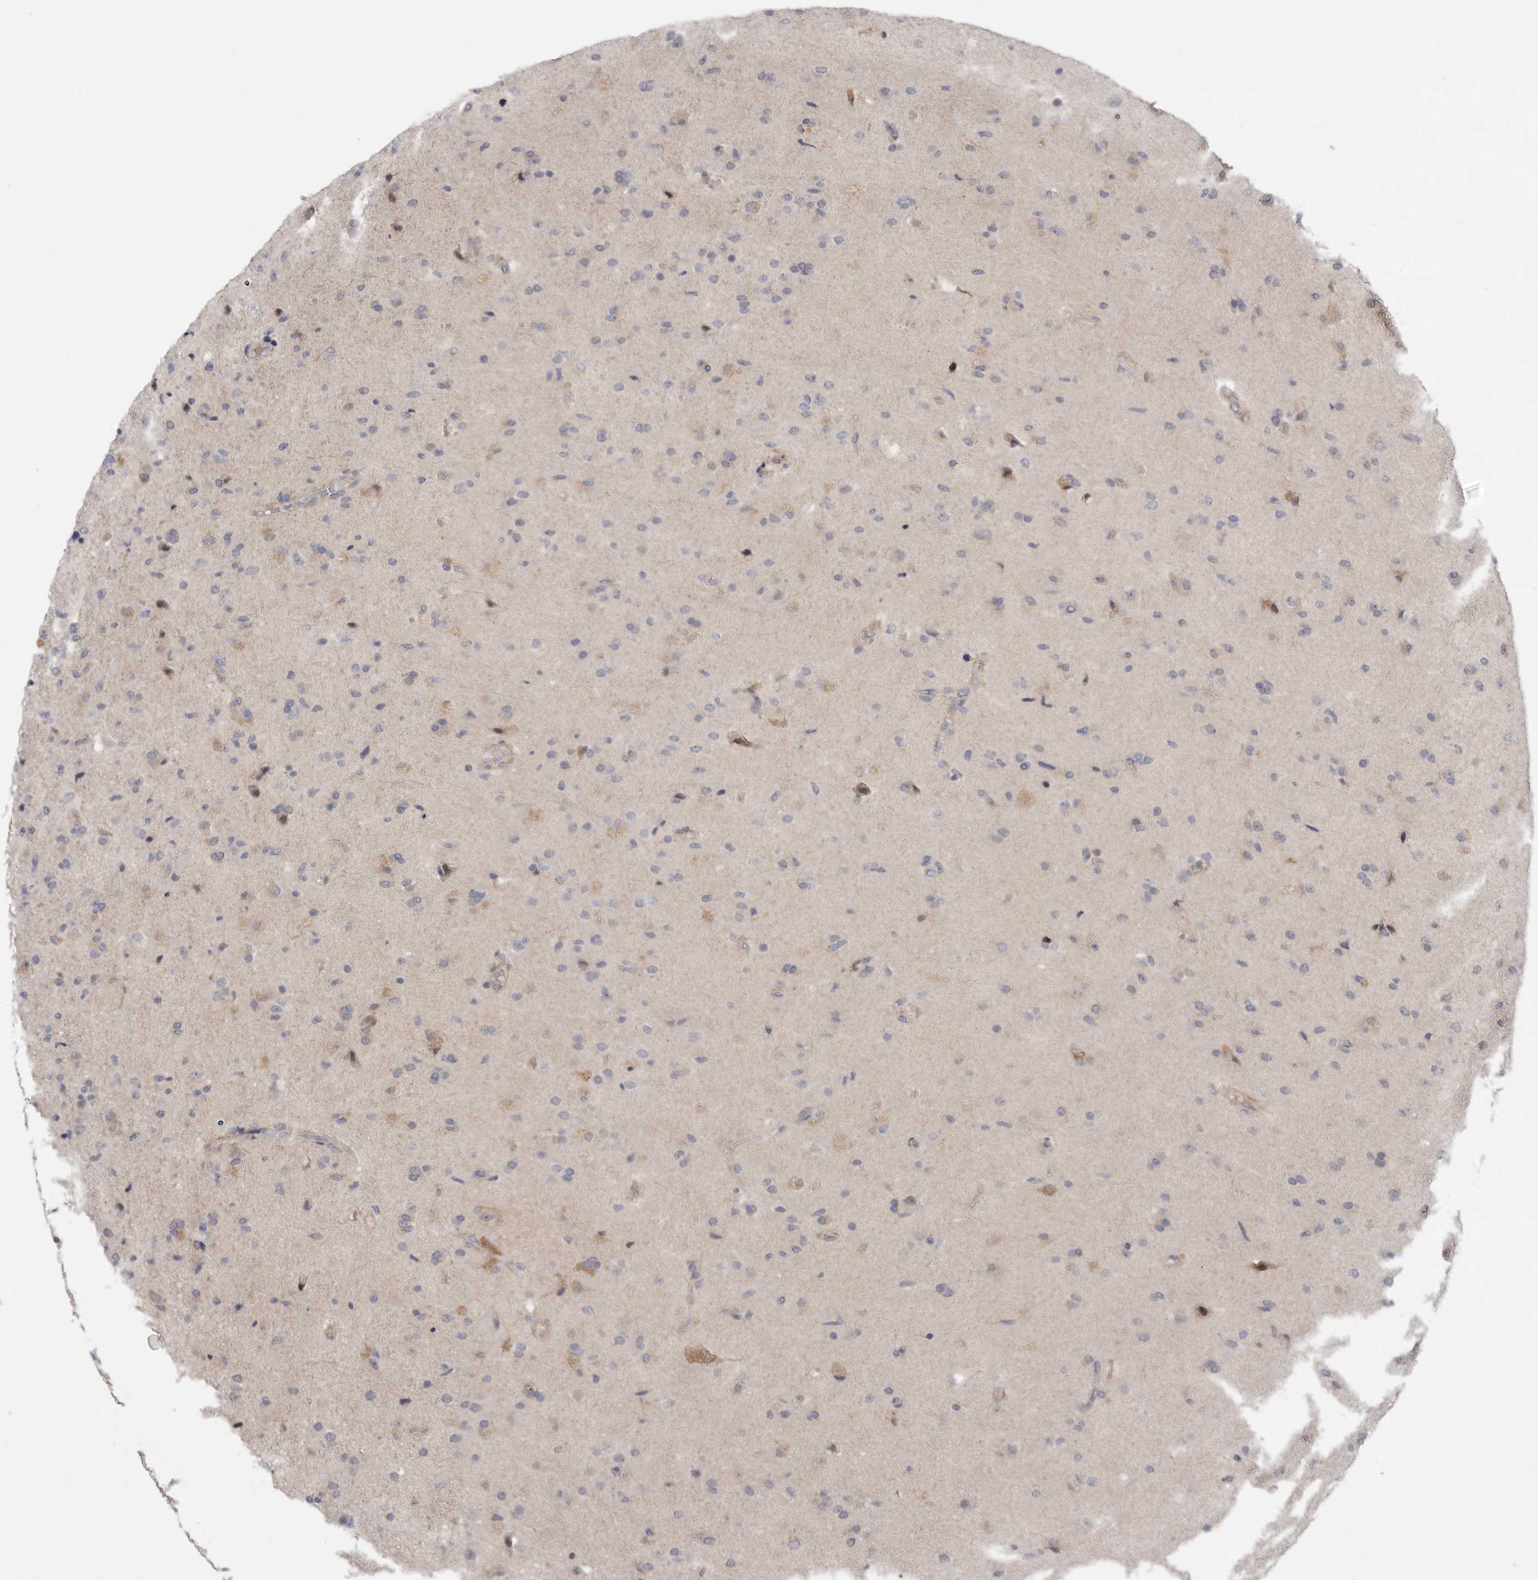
{"staining": {"intensity": "negative", "quantity": "none", "location": "none"}, "tissue": "glioma", "cell_type": "Tumor cells", "image_type": "cancer", "snomed": [{"axis": "morphology", "description": "Glioma, malignant, High grade"}, {"axis": "topography", "description": "Brain"}], "caption": "The photomicrograph demonstrates no staining of tumor cells in glioma.", "gene": "FBXO43", "patient": {"sex": "male", "age": 72}}